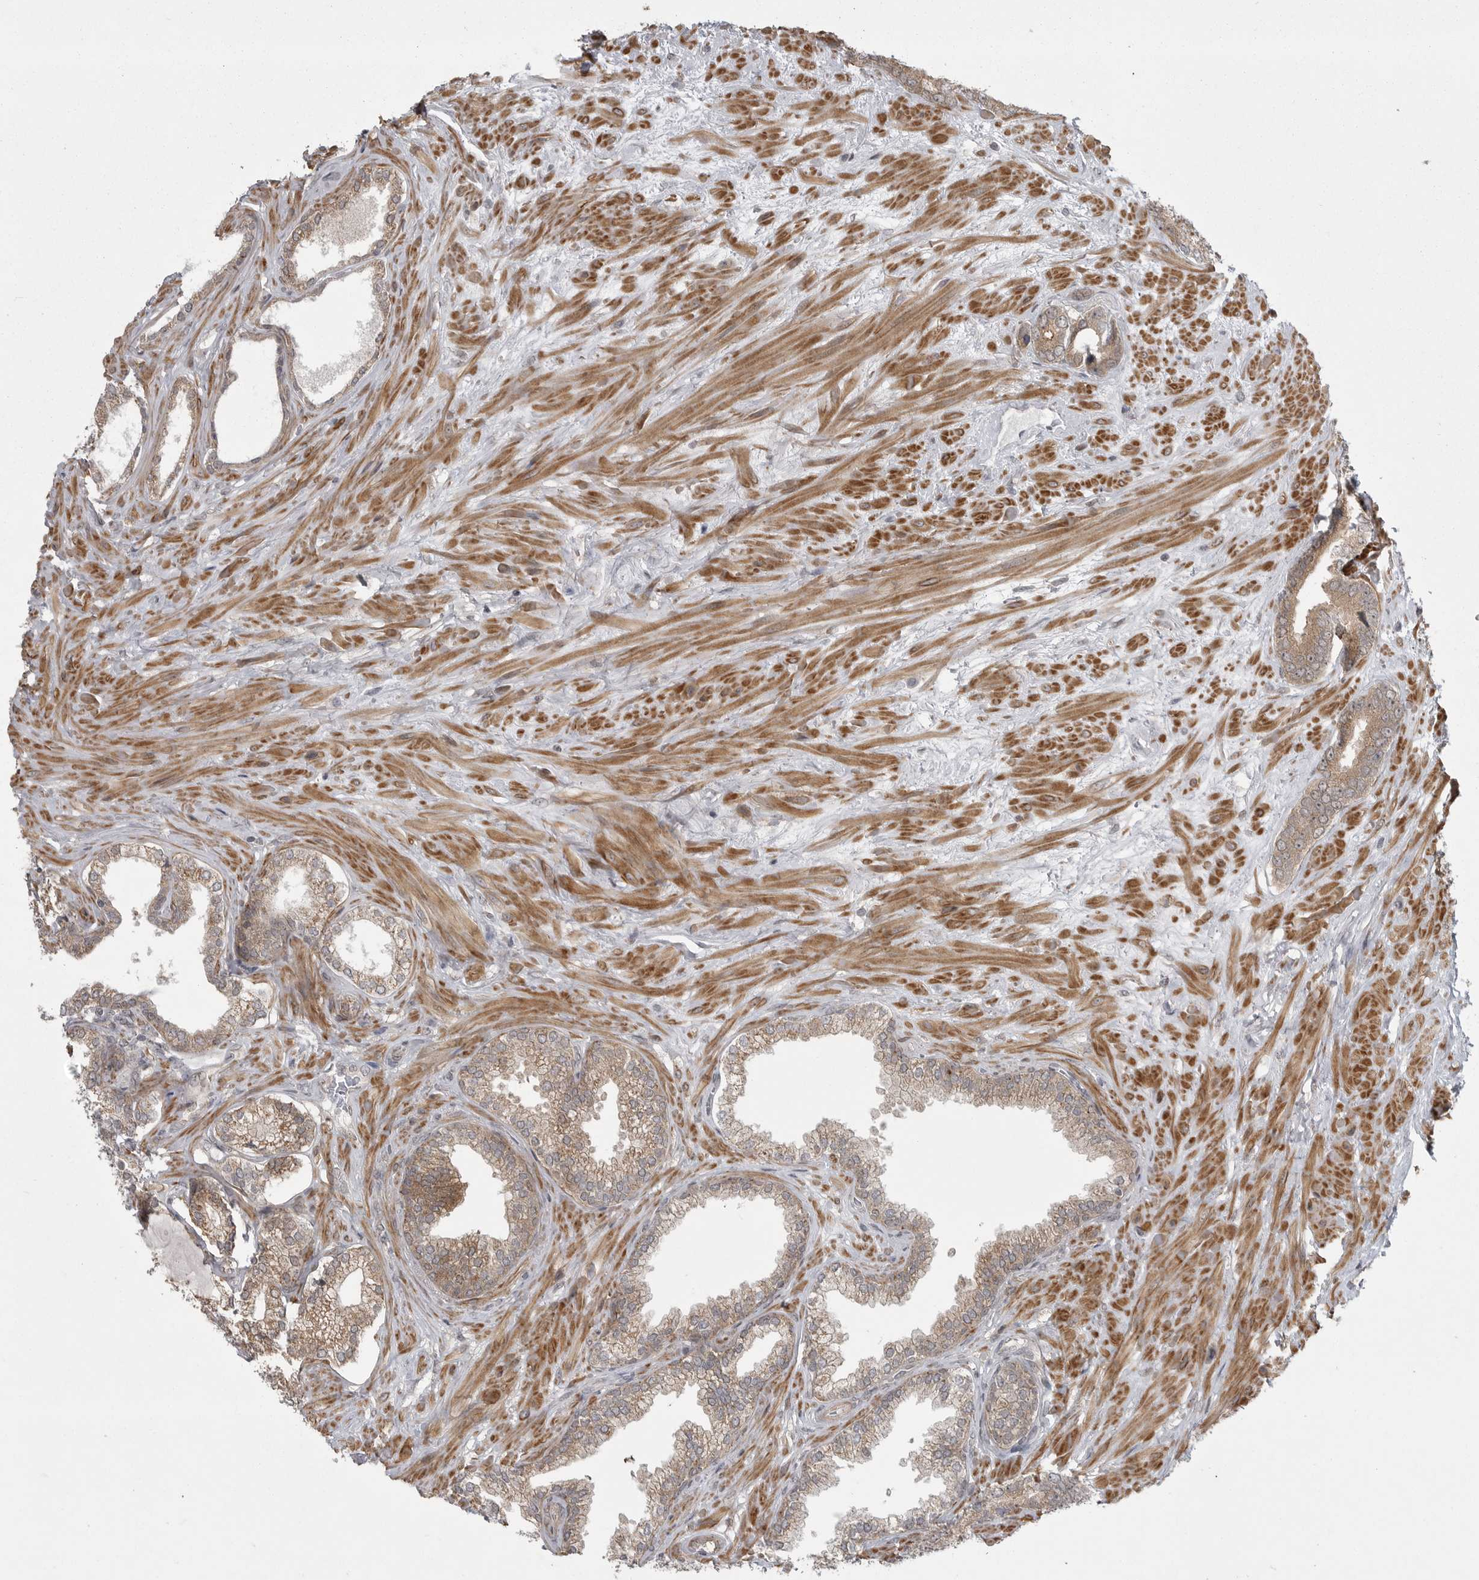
{"staining": {"intensity": "weak", "quantity": "25%-75%", "location": "cytoplasmic/membranous"}, "tissue": "prostate cancer", "cell_type": "Tumor cells", "image_type": "cancer", "snomed": [{"axis": "morphology", "description": "Adenocarcinoma, Low grade"}, {"axis": "topography", "description": "Prostate"}], "caption": "Prostate cancer was stained to show a protein in brown. There is low levels of weak cytoplasmic/membranous staining in approximately 25%-75% of tumor cells.", "gene": "PPP1R9A", "patient": {"sex": "male", "age": 71}}